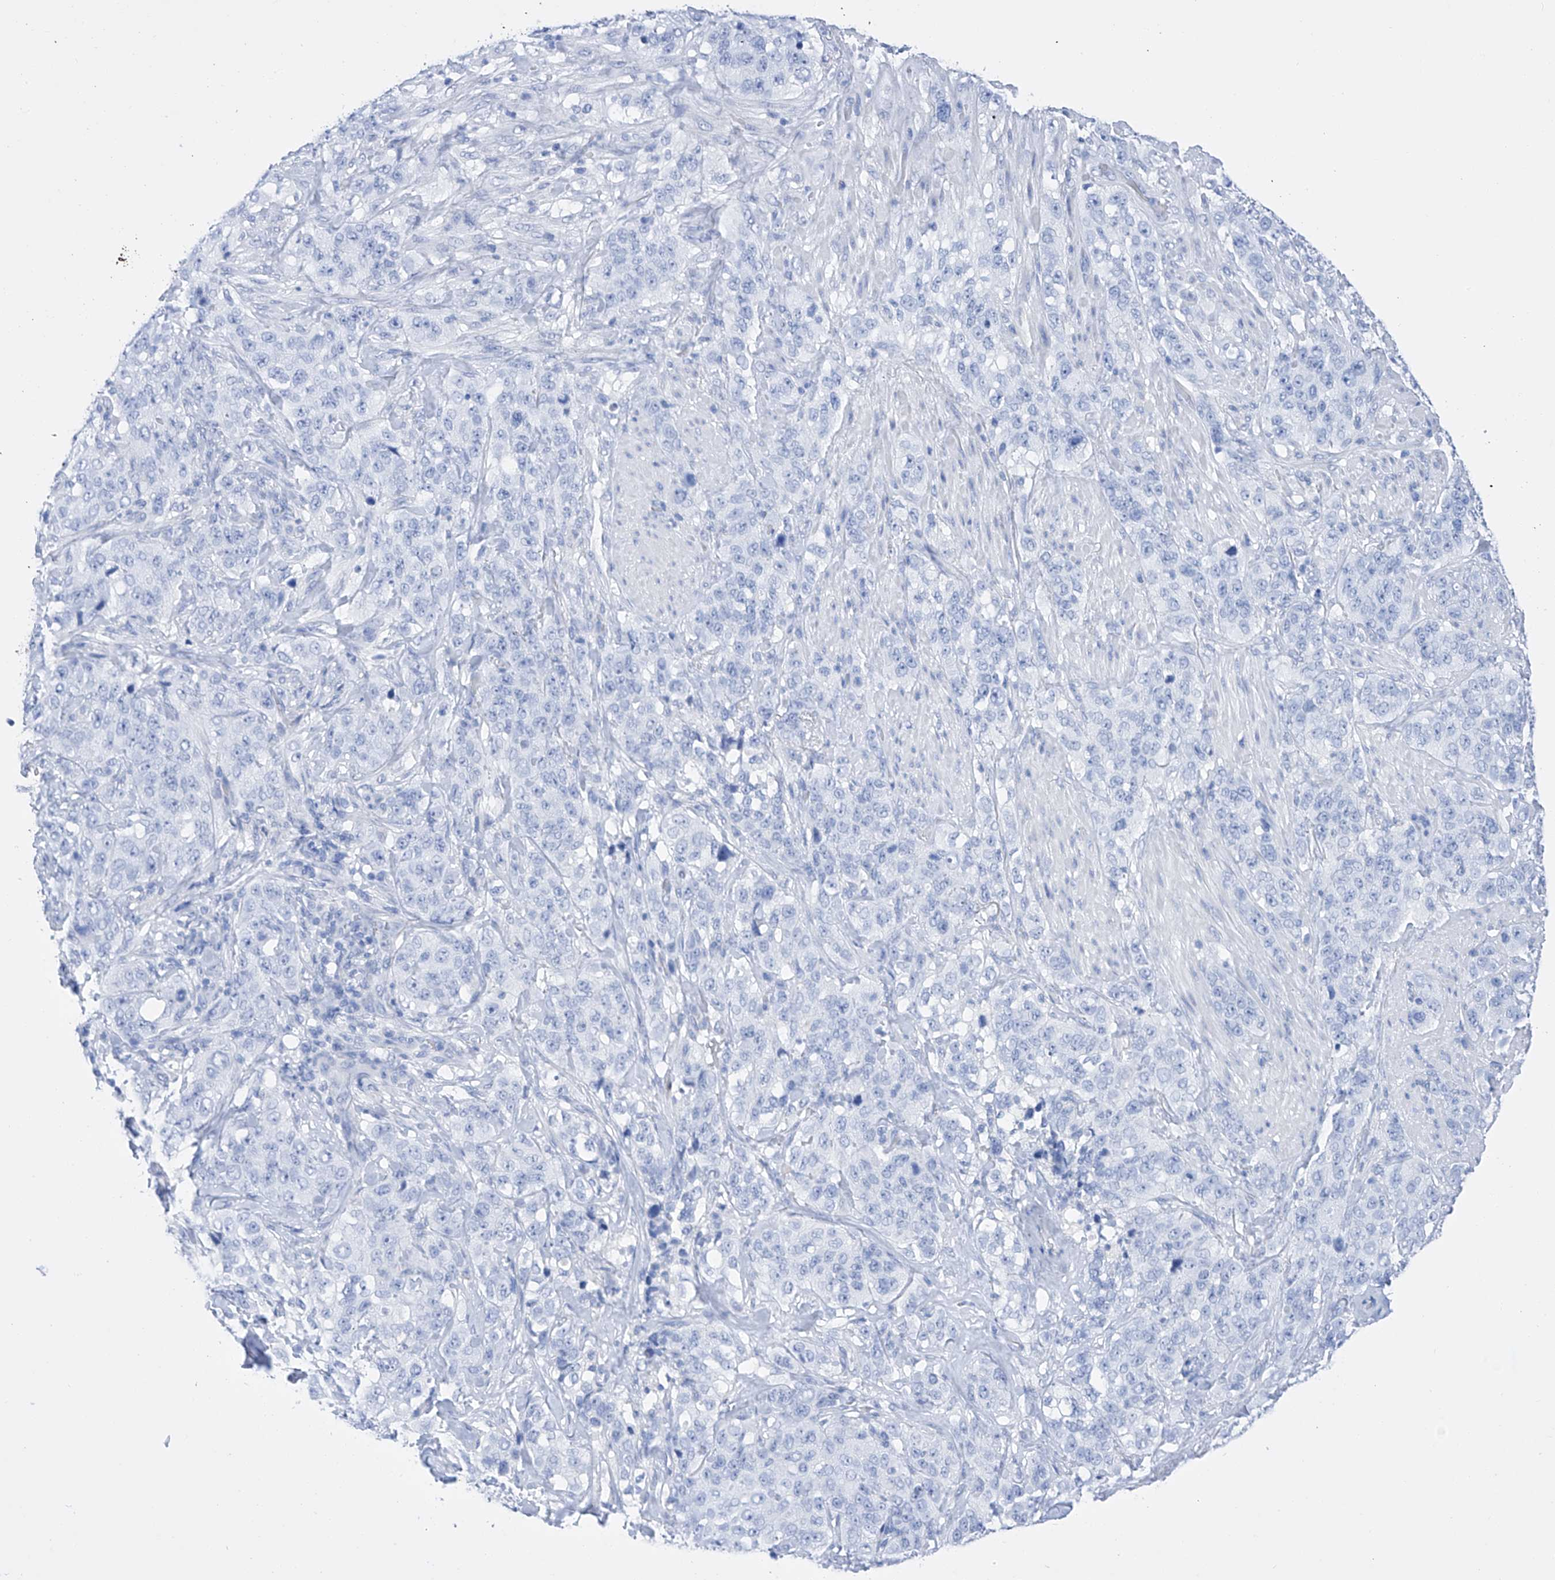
{"staining": {"intensity": "negative", "quantity": "none", "location": "none"}, "tissue": "stomach cancer", "cell_type": "Tumor cells", "image_type": "cancer", "snomed": [{"axis": "morphology", "description": "Adenocarcinoma, NOS"}, {"axis": "topography", "description": "Stomach"}], "caption": "This photomicrograph is of adenocarcinoma (stomach) stained with immunohistochemistry to label a protein in brown with the nuclei are counter-stained blue. There is no expression in tumor cells.", "gene": "FLG", "patient": {"sex": "male", "age": 48}}